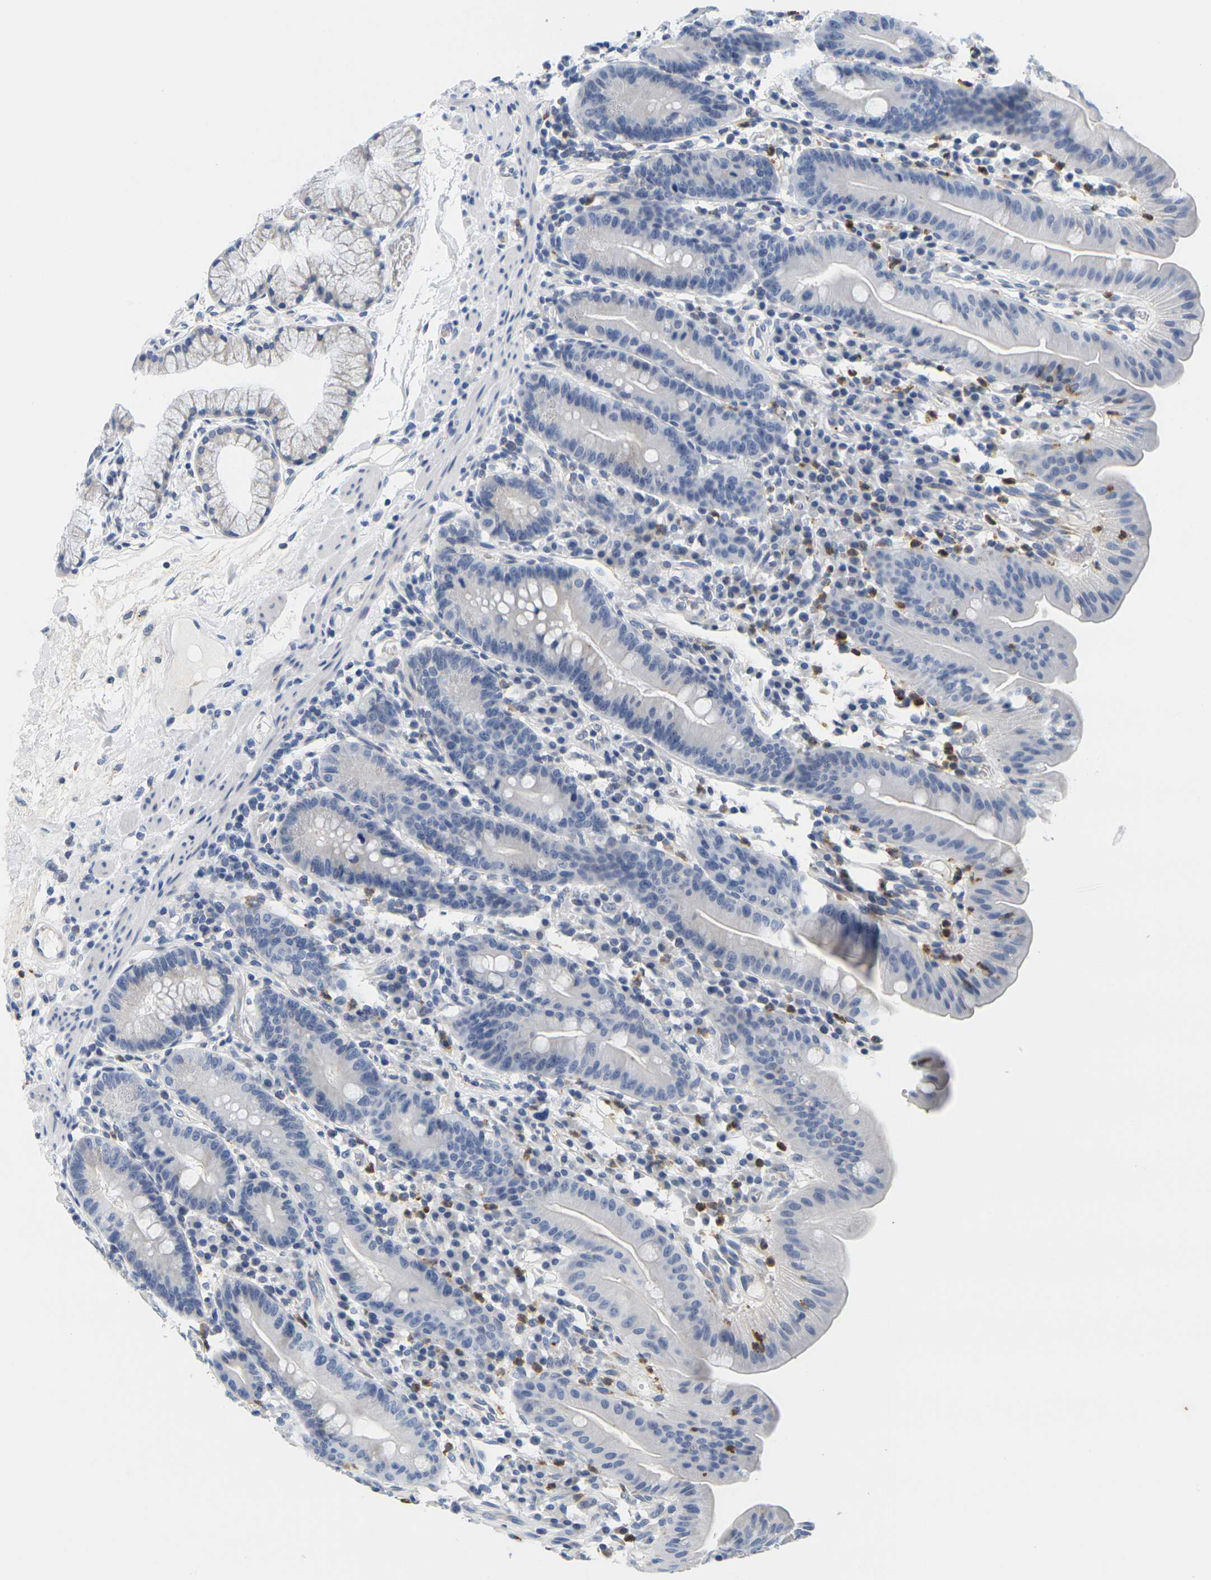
{"staining": {"intensity": "weak", "quantity": "25%-75%", "location": "cytoplasmic/membranous"}, "tissue": "duodenum", "cell_type": "Glandular cells", "image_type": "normal", "snomed": [{"axis": "morphology", "description": "Normal tissue, NOS"}, {"axis": "topography", "description": "Duodenum"}], "caption": "Duodenum stained with DAB immunohistochemistry reveals low levels of weak cytoplasmic/membranous staining in approximately 25%-75% of glandular cells.", "gene": "KLK5", "patient": {"sex": "male", "age": 50}}